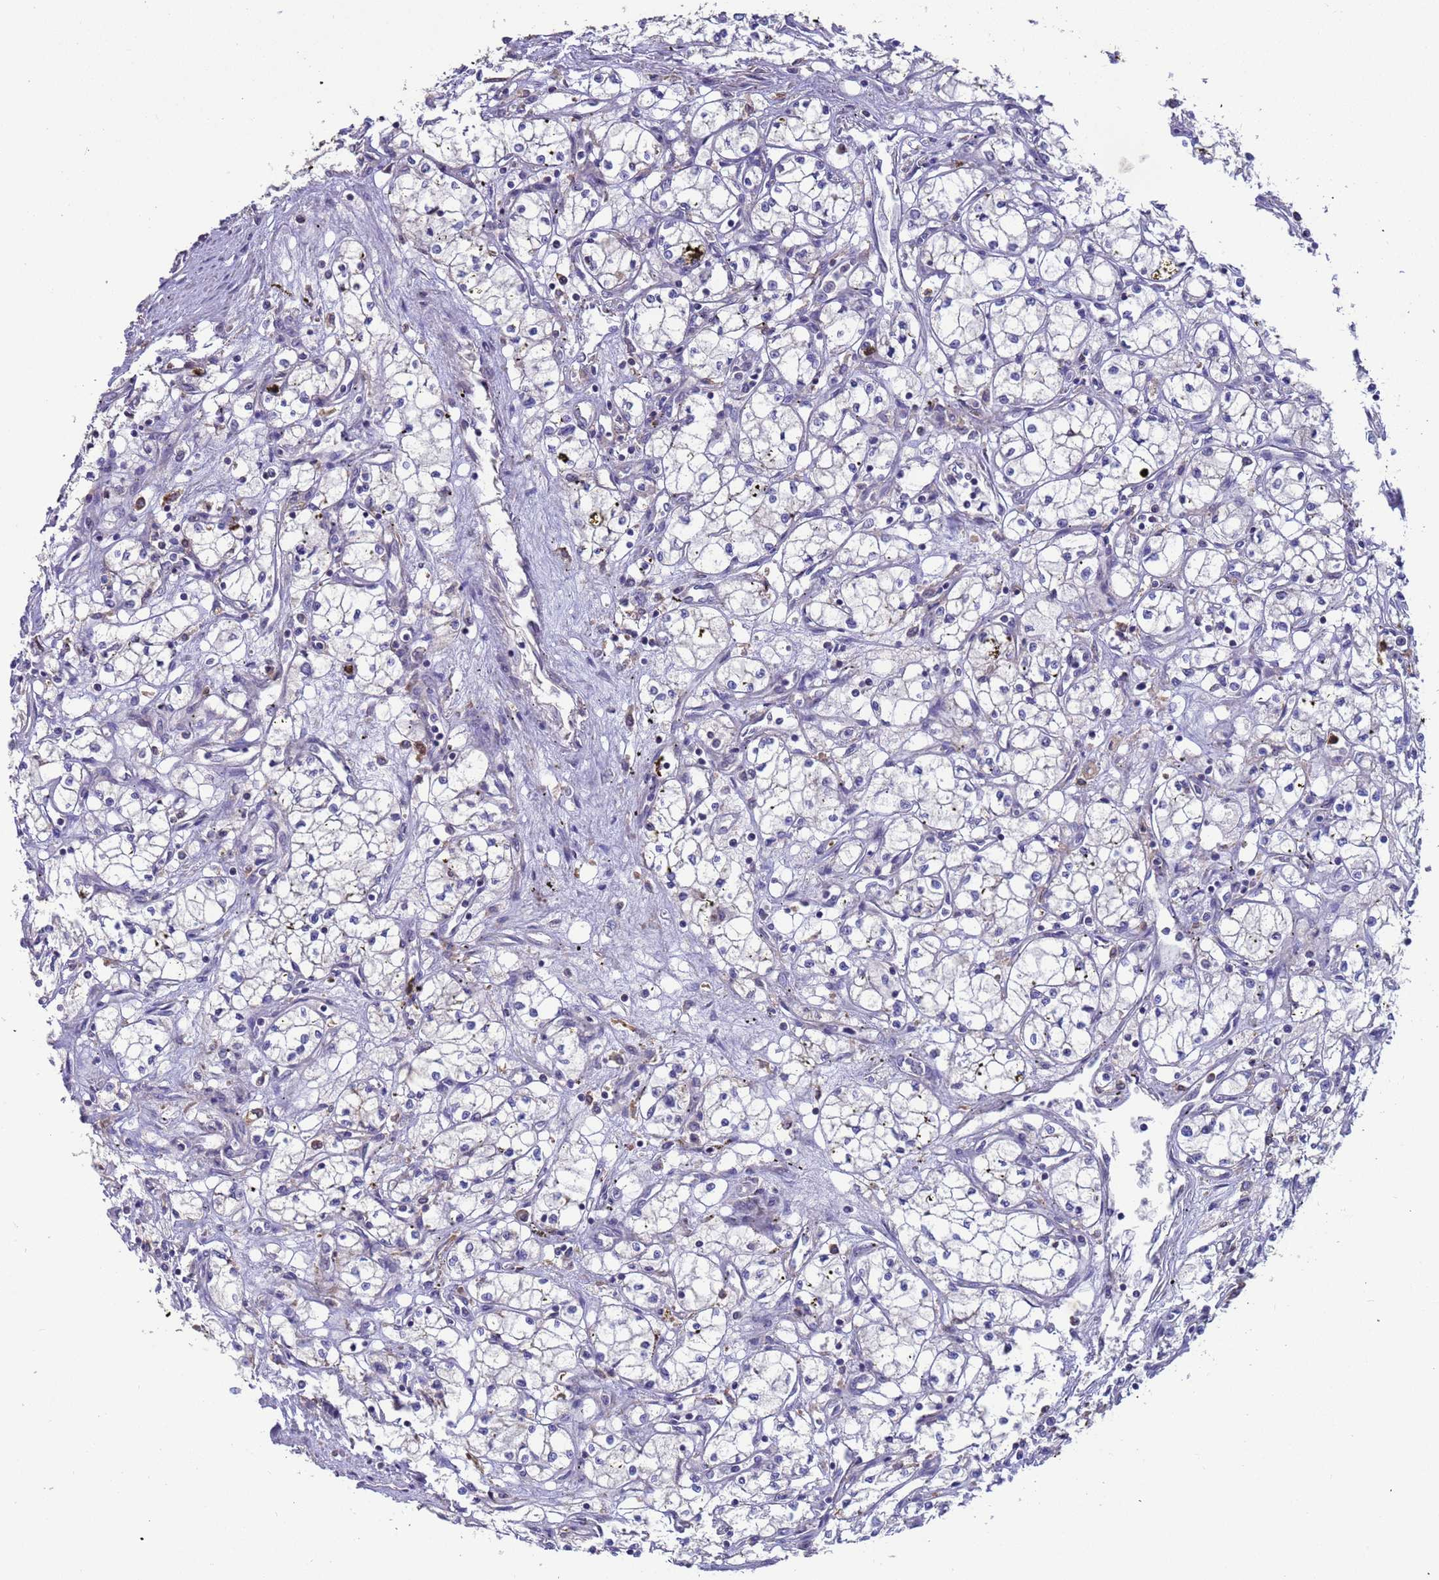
{"staining": {"intensity": "negative", "quantity": "none", "location": "none"}, "tissue": "renal cancer", "cell_type": "Tumor cells", "image_type": "cancer", "snomed": [{"axis": "morphology", "description": "Adenocarcinoma, NOS"}, {"axis": "topography", "description": "Kidney"}], "caption": "IHC of renal cancer exhibits no positivity in tumor cells.", "gene": "AMPD3", "patient": {"sex": "male", "age": 59}}